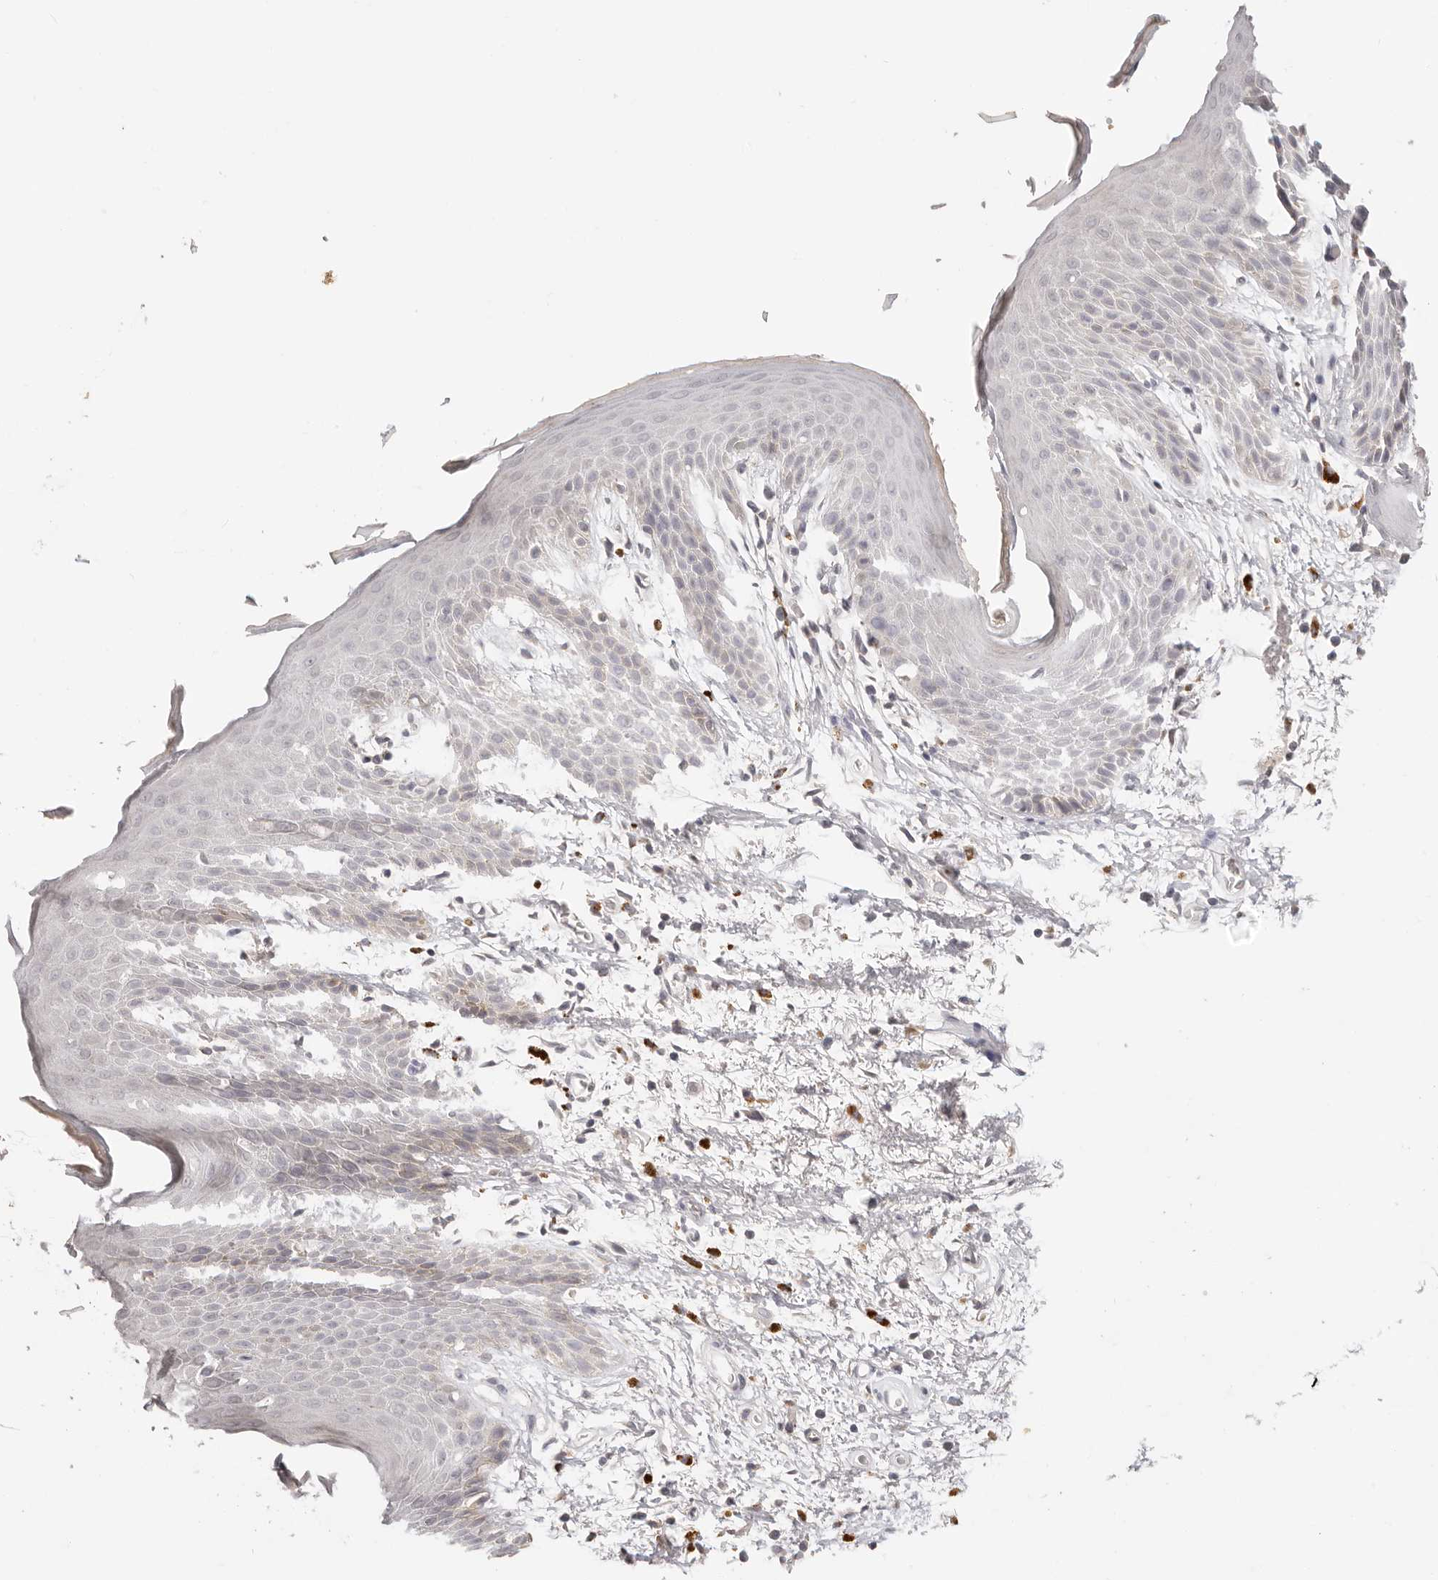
{"staining": {"intensity": "moderate", "quantity": "<25%", "location": "cytoplasmic/membranous"}, "tissue": "skin", "cell_type": "Epidermal cells", "image_type": "normal", "snomed": [{"axis": "morphology", "description": "Normal tissue, NOS"}, {"axis": "topography", "description": "Anal"}], "caption": "Immunohistochemical staining of unremarkable skin exhibits low levels of moderate cytoplasmic/membranous expression in about <25% of epidermal cells. The staining was performed using DAB (3,3'-diaminobenzidine), with brown indicating positive protein expression. Nuclei are stained blue with hematoxylin.", "gene": "GGPS1", "patient": {"sex": "male", "age": 74}}